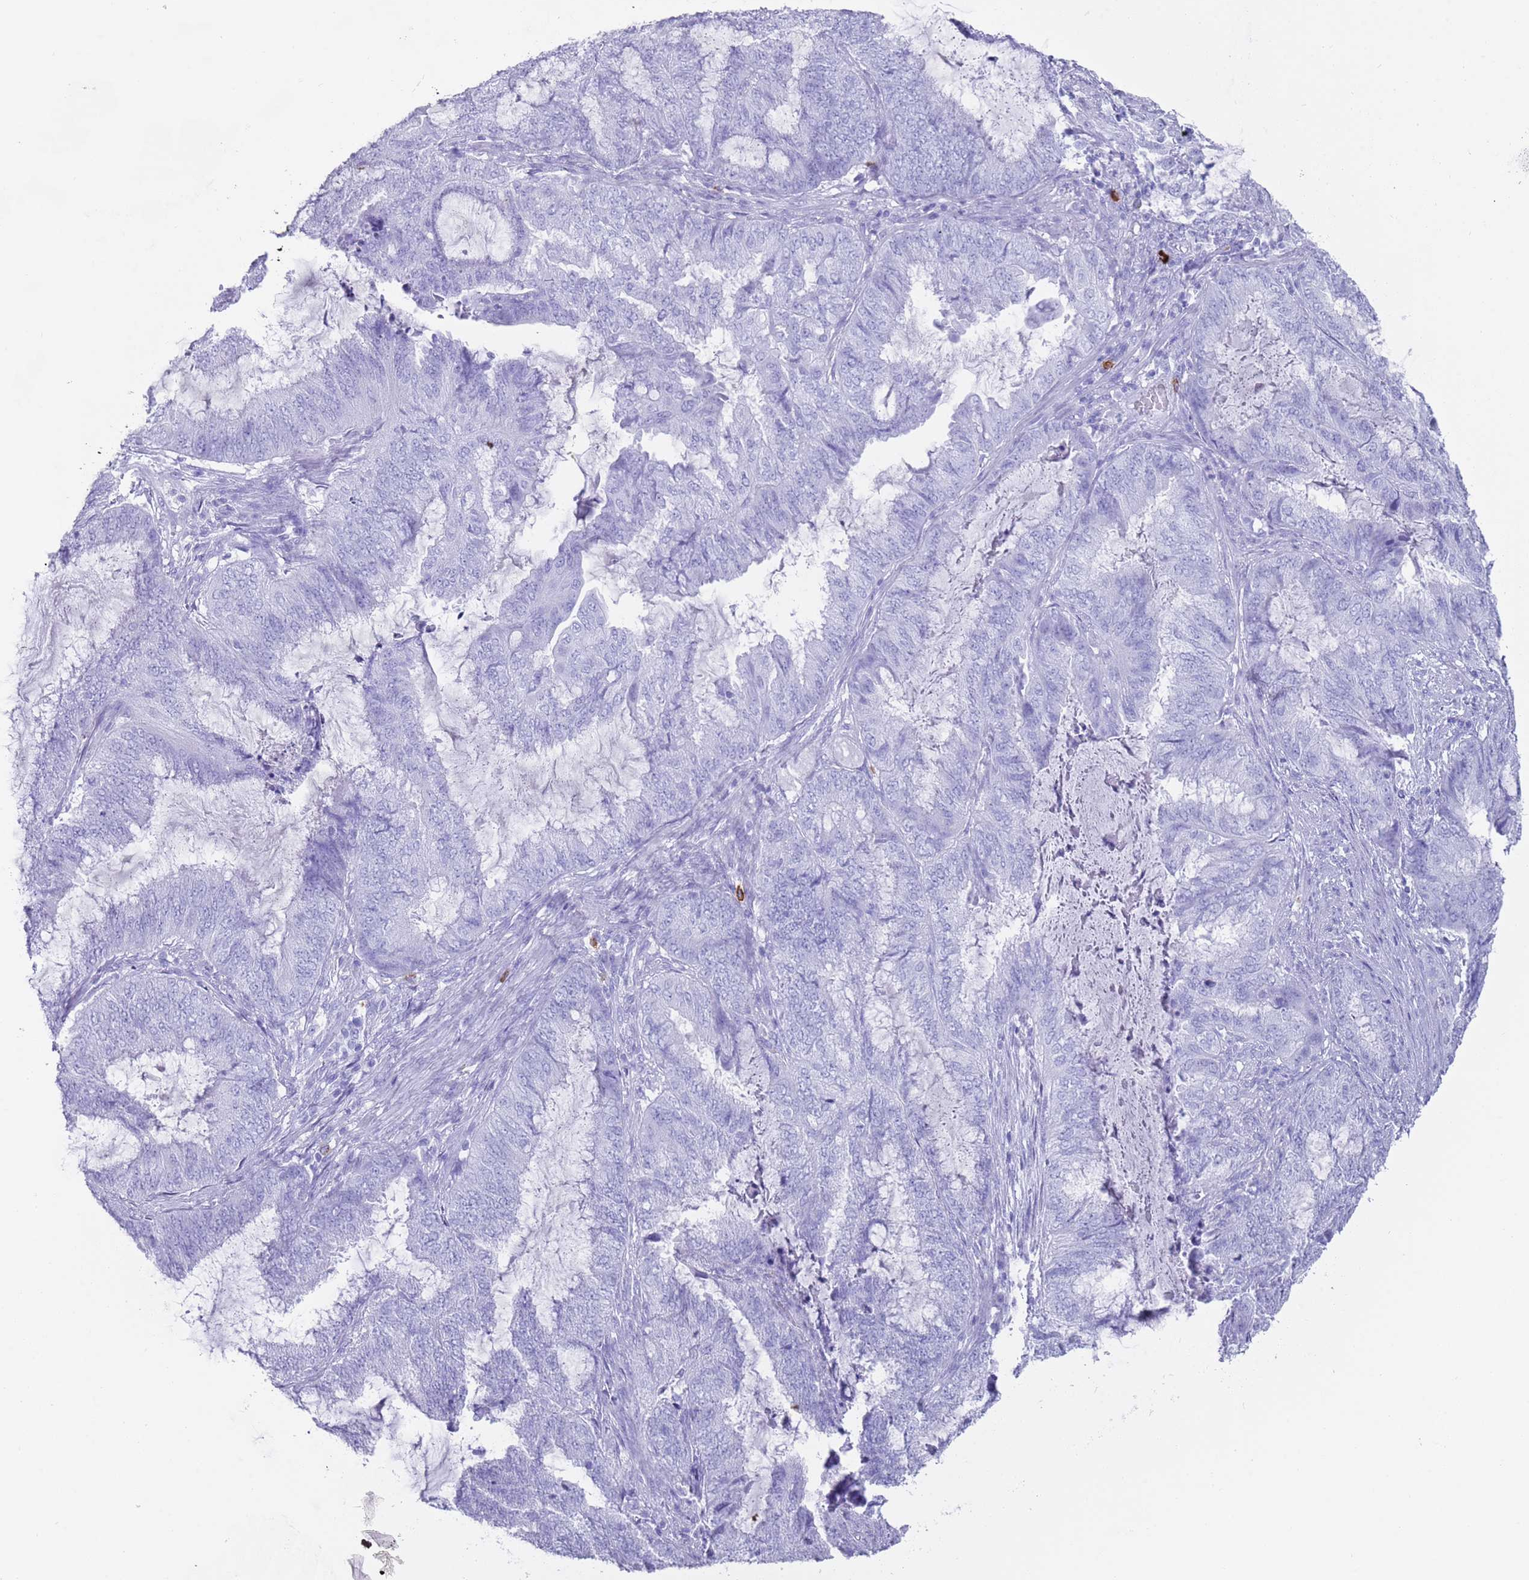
{"staining": {"intensity": "negative", "quantity": "none", "location": "none"}, "tissue": "endometrial cancer", "cell_type": "Tumor cells", "image_type": "cancer", "snomed": [{"axis": "morphology", "description": "Adenocarcinoma, NOS"}, {"axis": "topography", "description": "Endometrium"}], "caption": "Immunohistochemical staining of human endometrial adenocarcinoma displays no significant positivity in tumor cells.", "gene": "MYADML2", "patient": {"sex": "female", "age": 51}}